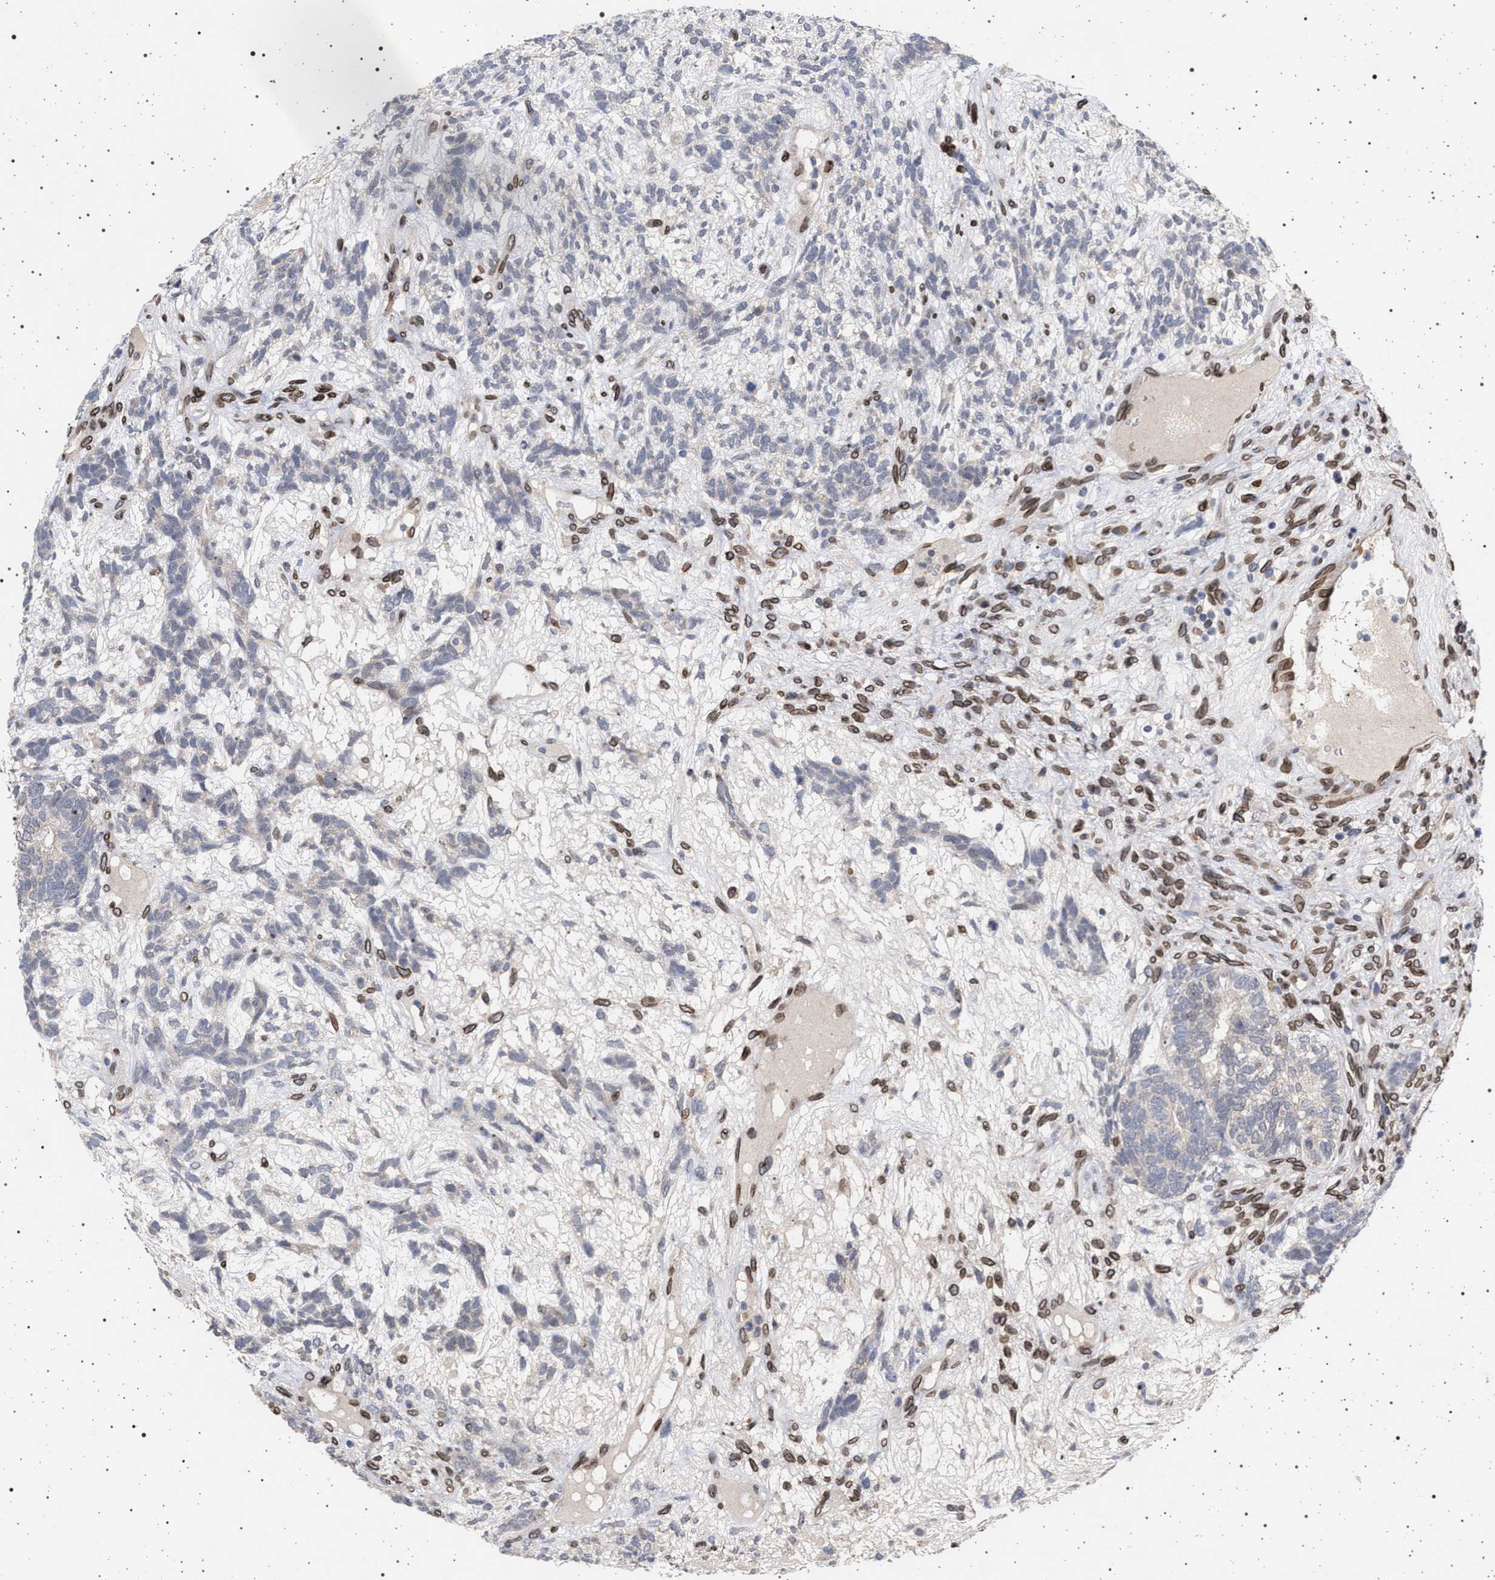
{"staining": {"intensity": "negative", "quantity": "none", "location": "none"}, "tissue": "testis cancer", "cell_type": "Tumor cells", "image_type": "cancer", "snomed": [{"axis": "morphology", "description": "Seminoma, NOS"}, {"axis": "topography", "description": "Testis"}], "caption": "Image shows no protein positivity in tumor cells of testis seminoma tissue.", "gene": "ING2", "patient": {"sex": "male", "age": 28}}